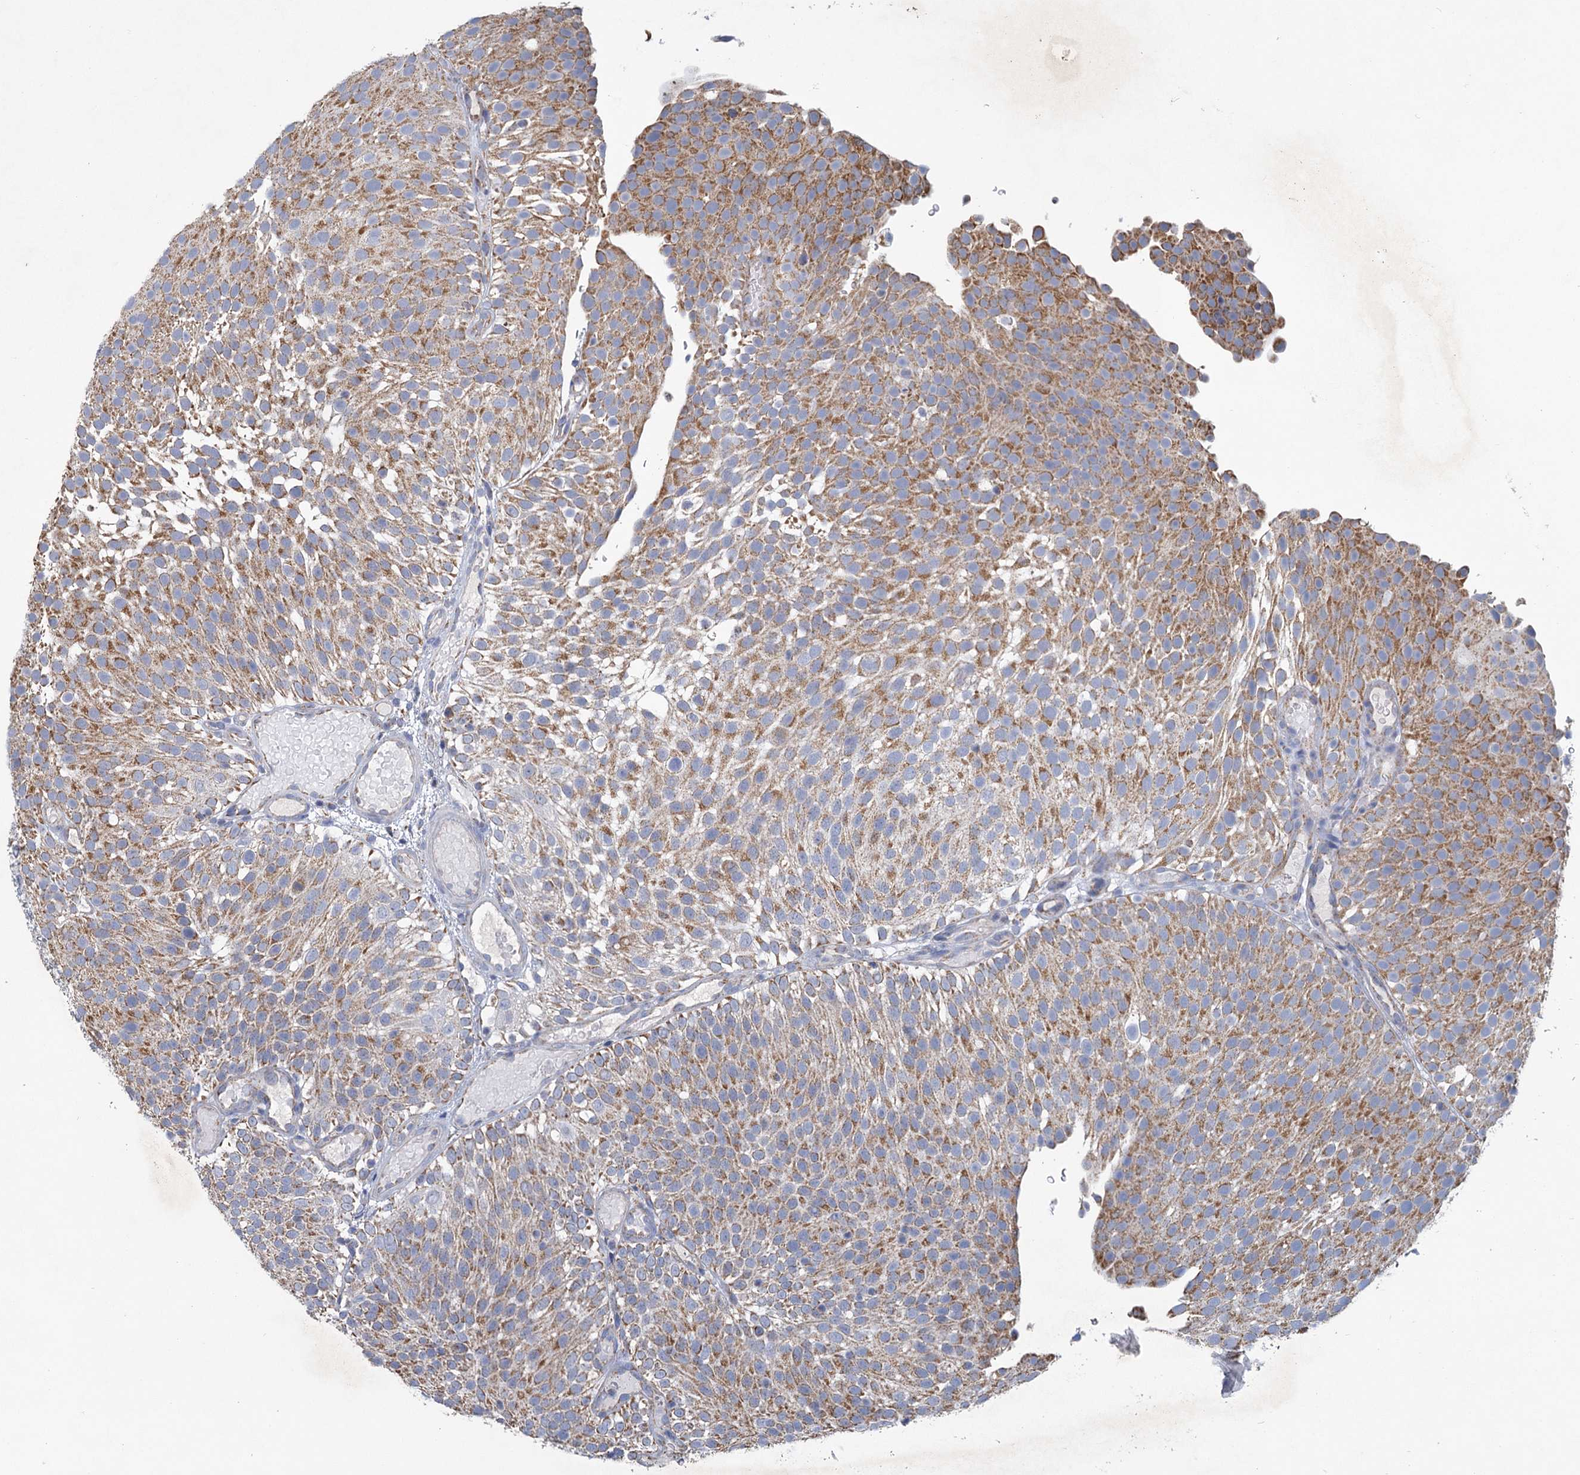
{"staining": {"intensity": "moderate", "quantity": ">75%", "location": "cytoplasmic/membranous"}, "tissue": "urothelial cancer", "cell_type": "Tumor cells", "image_type": "cancer", "snomed": [{"axis": "morphology", "description": "Urothelial carcinoma, Low grade"}, {"axis": "topography", "description": "Urinary bladder"}], "caption": "About >75% of tumor cells in urothelial cancer reveal moderate cytoplasmic/membranous protein positivity as visualized by brown immunohistochemical staining.", "gene": "NDUFC2", "patient": {"sex": "male", "age": 78}}